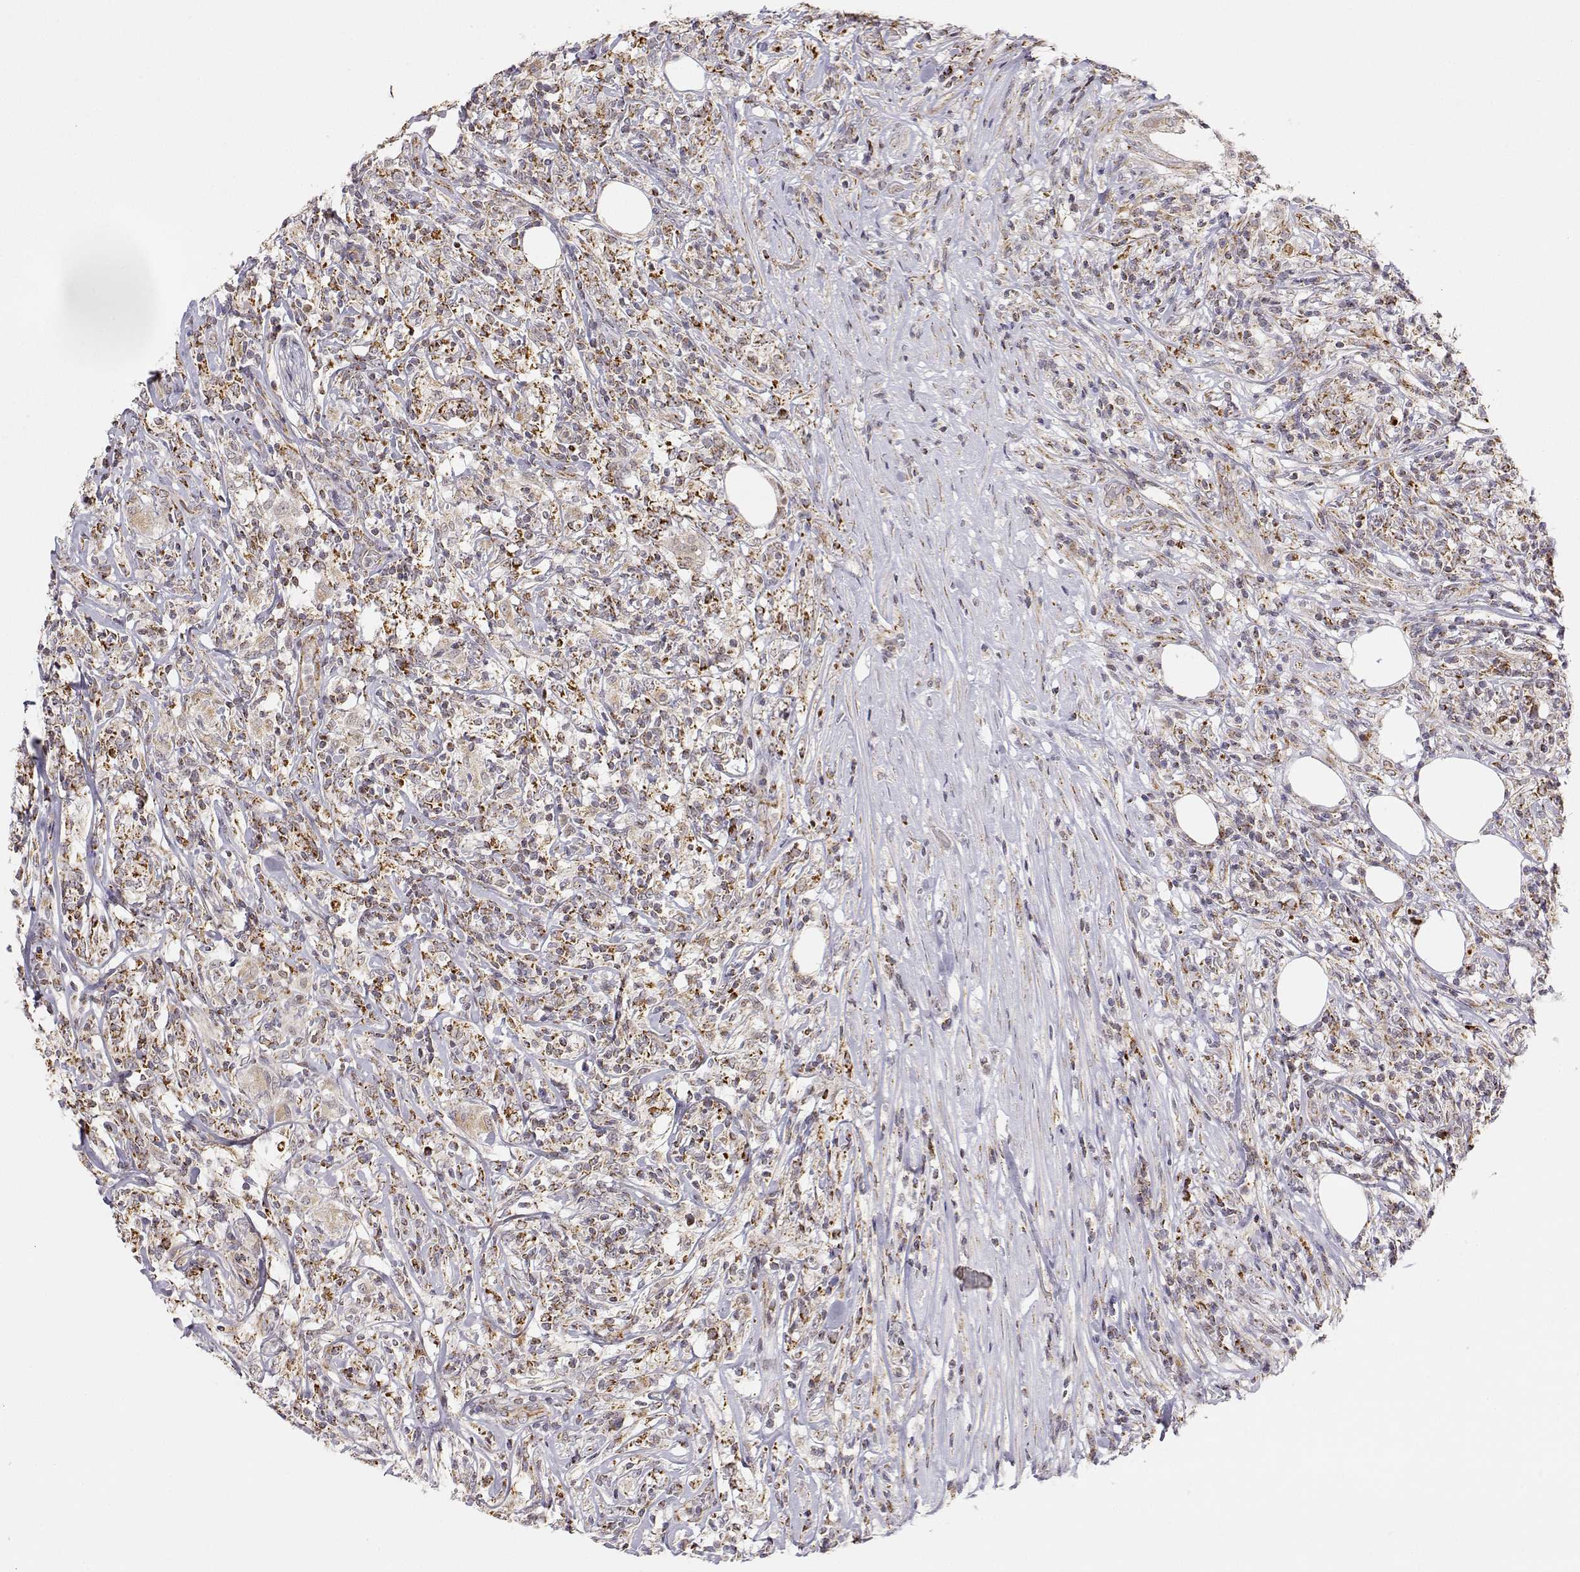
{"staining": {"intensity": "moderate", "quantity": ">75%", "location": "cytoplasmic/membranous"}, "tissue": "lymphoma", "cell_type": "Tumor cells", "image_type": "cancer", "snomed": [{"axis": "morphology", "description": "Malignant lymphoma, non-Hodgkin's type, High grade"}, {"axis": "topography", "description": "Lymph node"}], "caption": "This histopathology image reveals immunohistochemistry staining of human lymphoma, with medium moderate cytoplasmic/membranous positivity in about >75% of tumor cells.", "gene": "EXOG", "patient": {"sex": "female", "age": 84}}